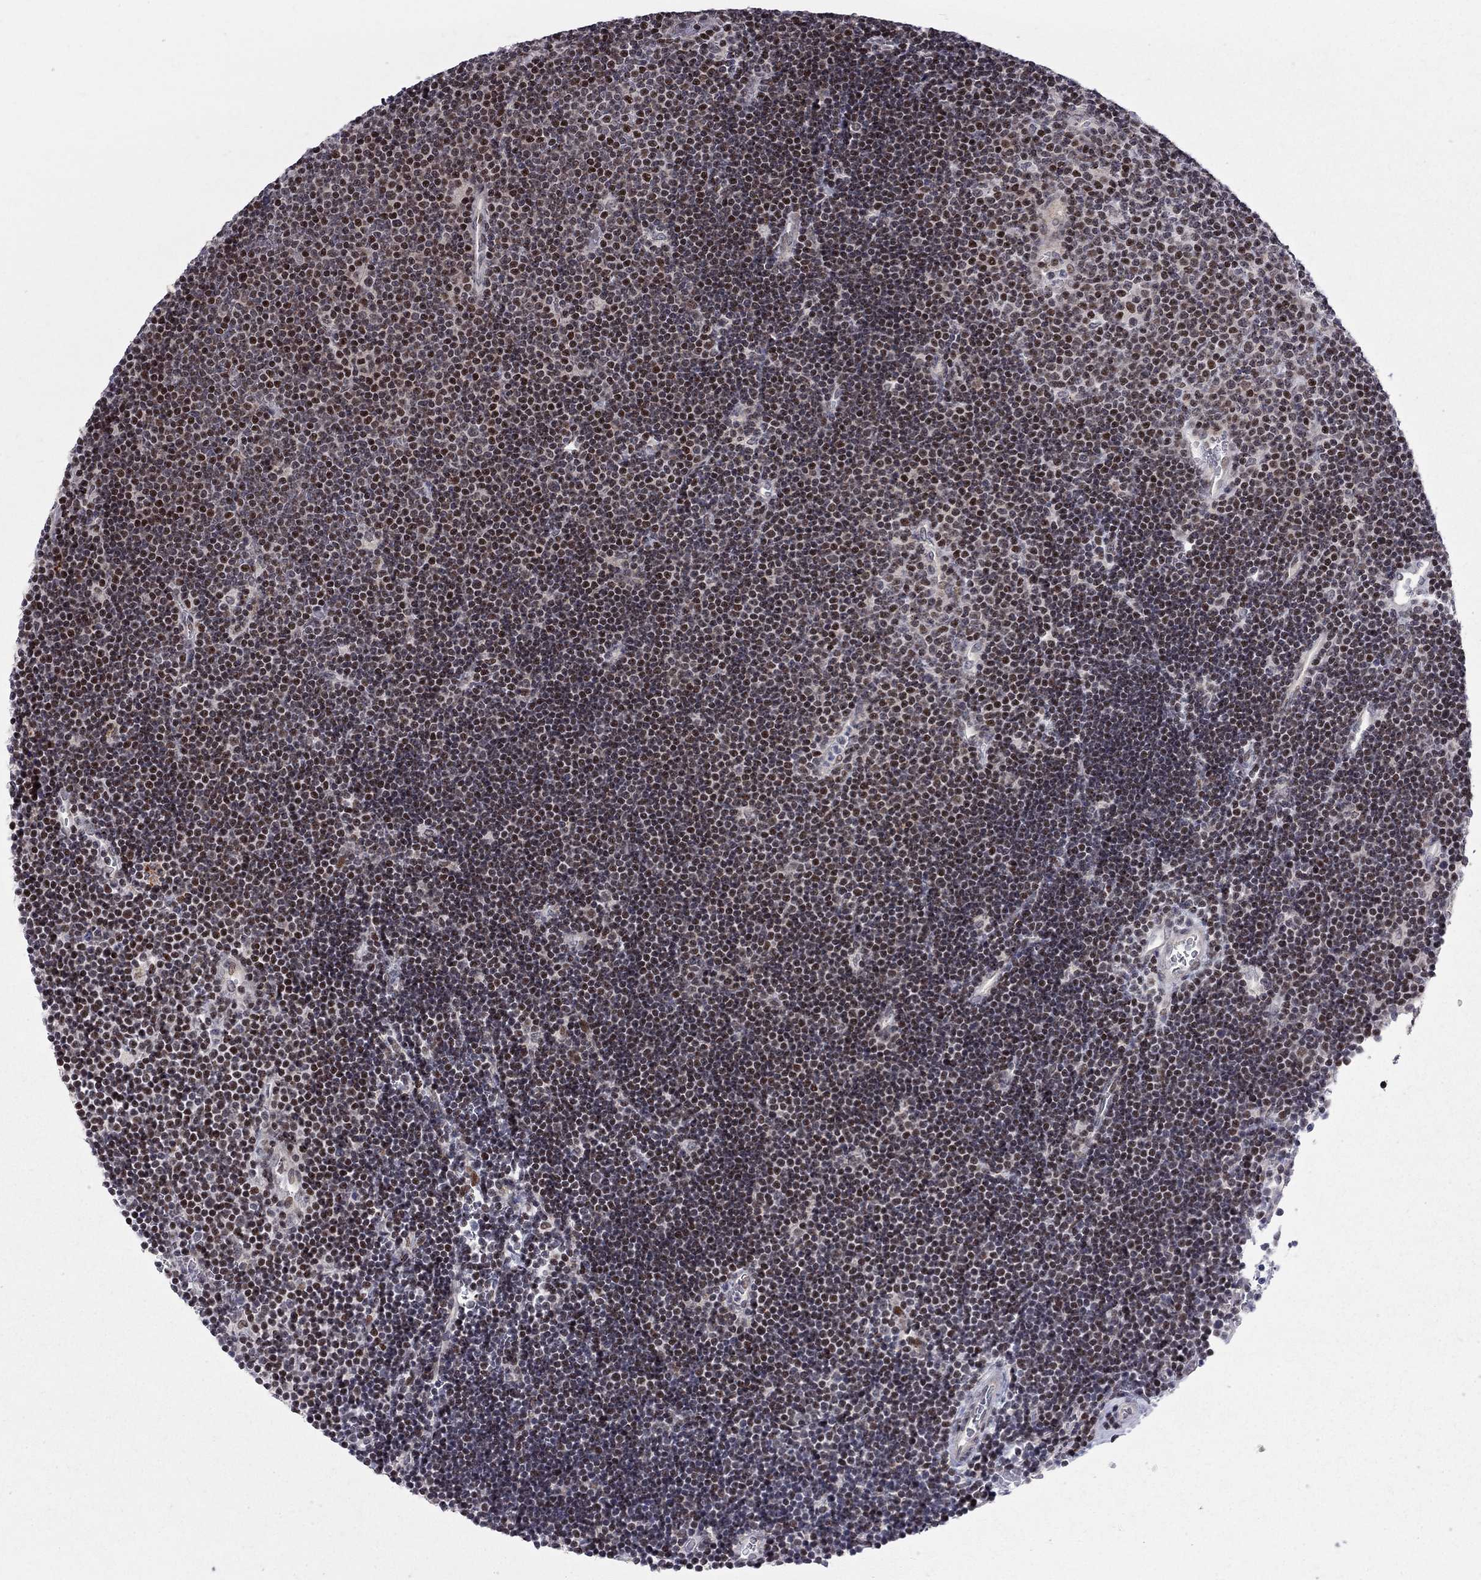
{"staining": {"intensity": "strong", "quantity": "25%-75%", "location": "nuclear"}, "tissue": "lymphoma", "cell_type": "Tumor cells", "image_type": "cancer", "snomed": [{"axis": "morphology", "description": "Malignant lymphoma, non-Hodgkin's type, Low grade"}, {"axis": "topography", "description": "Brain"}], "caption": "Approximately 25%-75% of tumor cells in human malignant lymphoma, non-Hodgkin's type (low-grade) exhibit strong nuclear protein staining as visualized by brown immunohistochemical staining.", "gene": "HDAC3", "patient": {"sex": "female", "age": 66}}